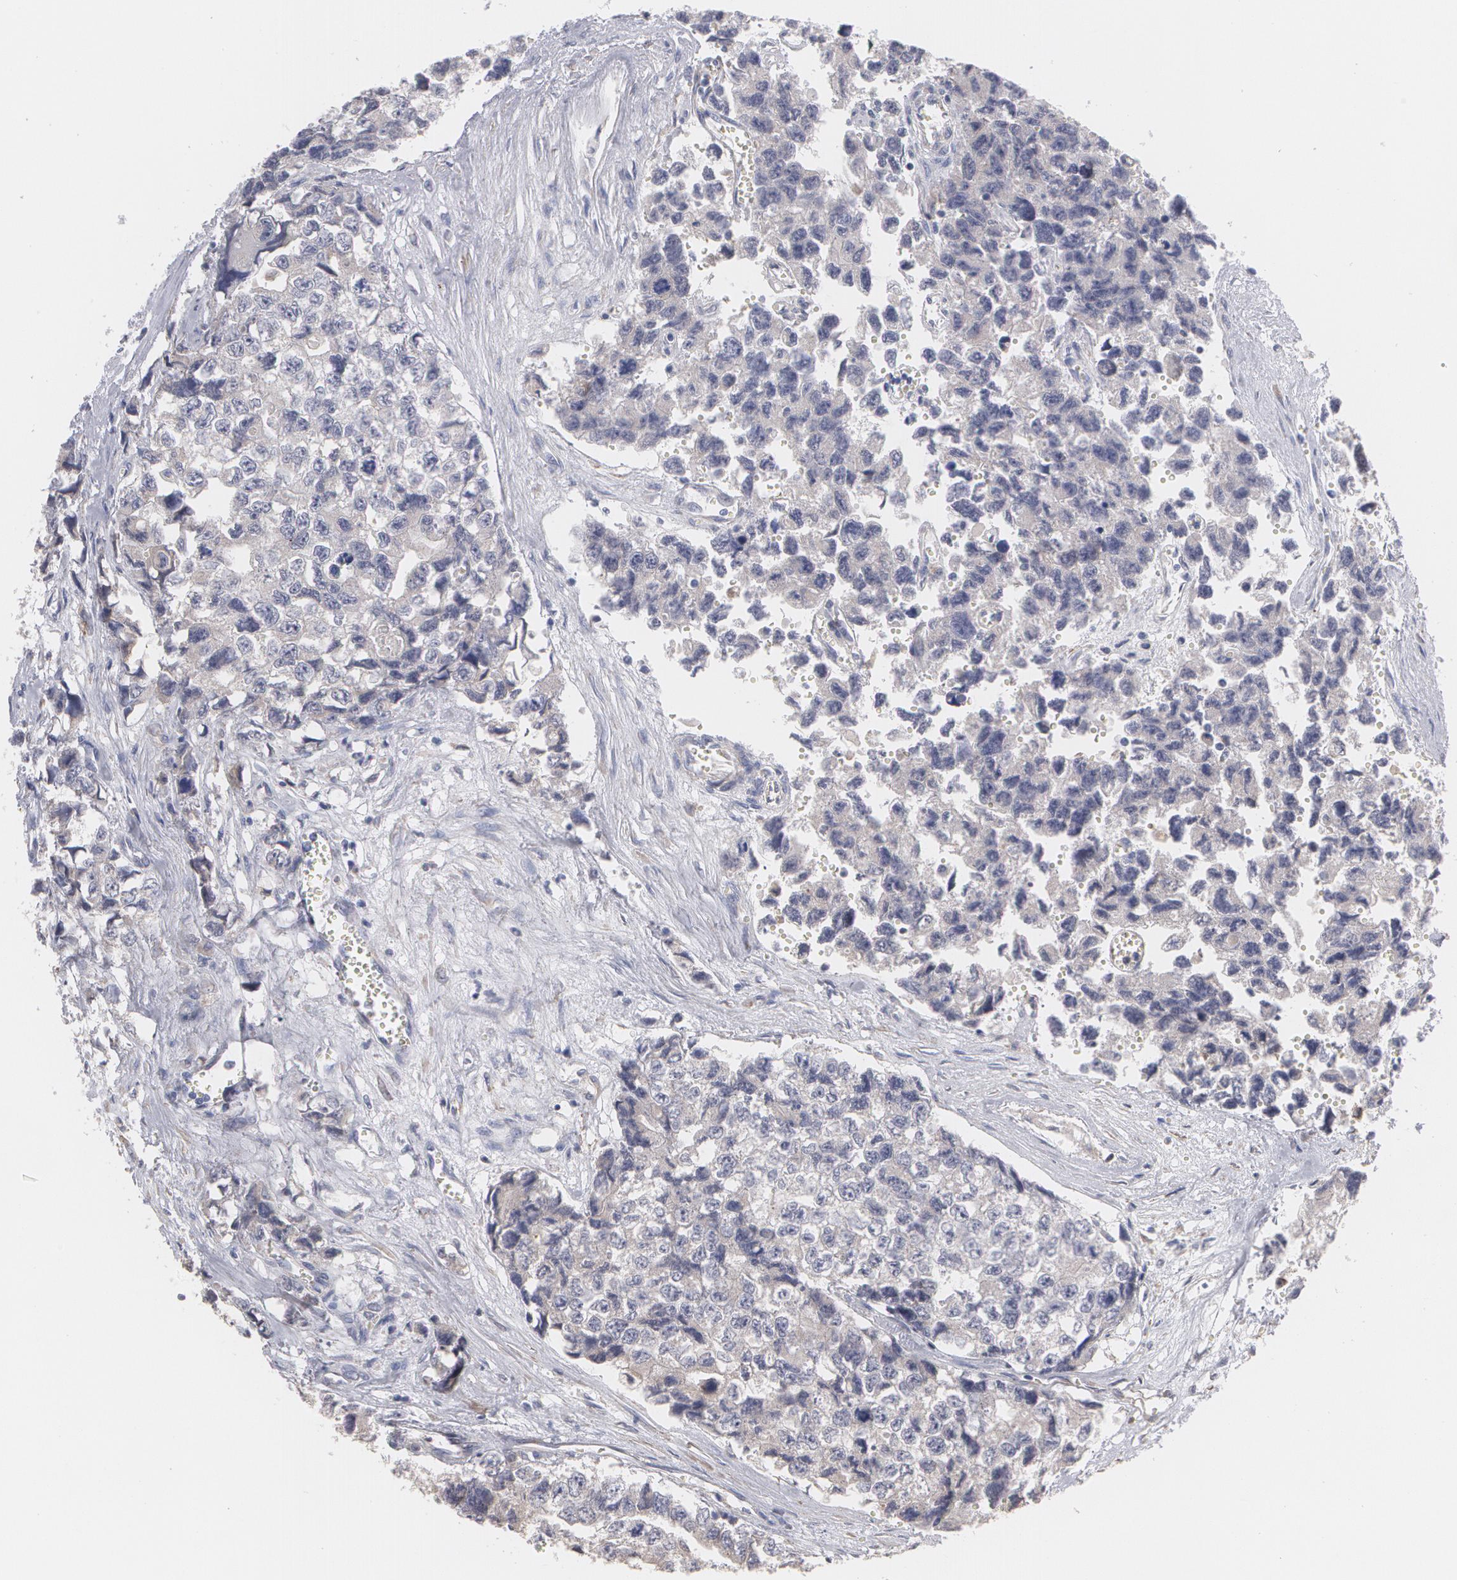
{"staining": {"intensity": "negative", "quantity": "none", "location": "none"}, "tissue": "testis cancer", "cell_type": "Tumor cells", "image_type": "cancer", "snomed": [{"axis": "morphology", "description": "Carcinoma, Embryonal, NOS"}, {"axis": "topography", "description": "Testis"}], "caption": "This photomicrograph is of testis cancer stained with immunohistochemistry (IHC) to label a protein in brown with the nuclei are counter-stained blue. There is no positivity in tumor cells.", "gene": "MTHFD1", "patient": {"sex": "male", "age": 31}}